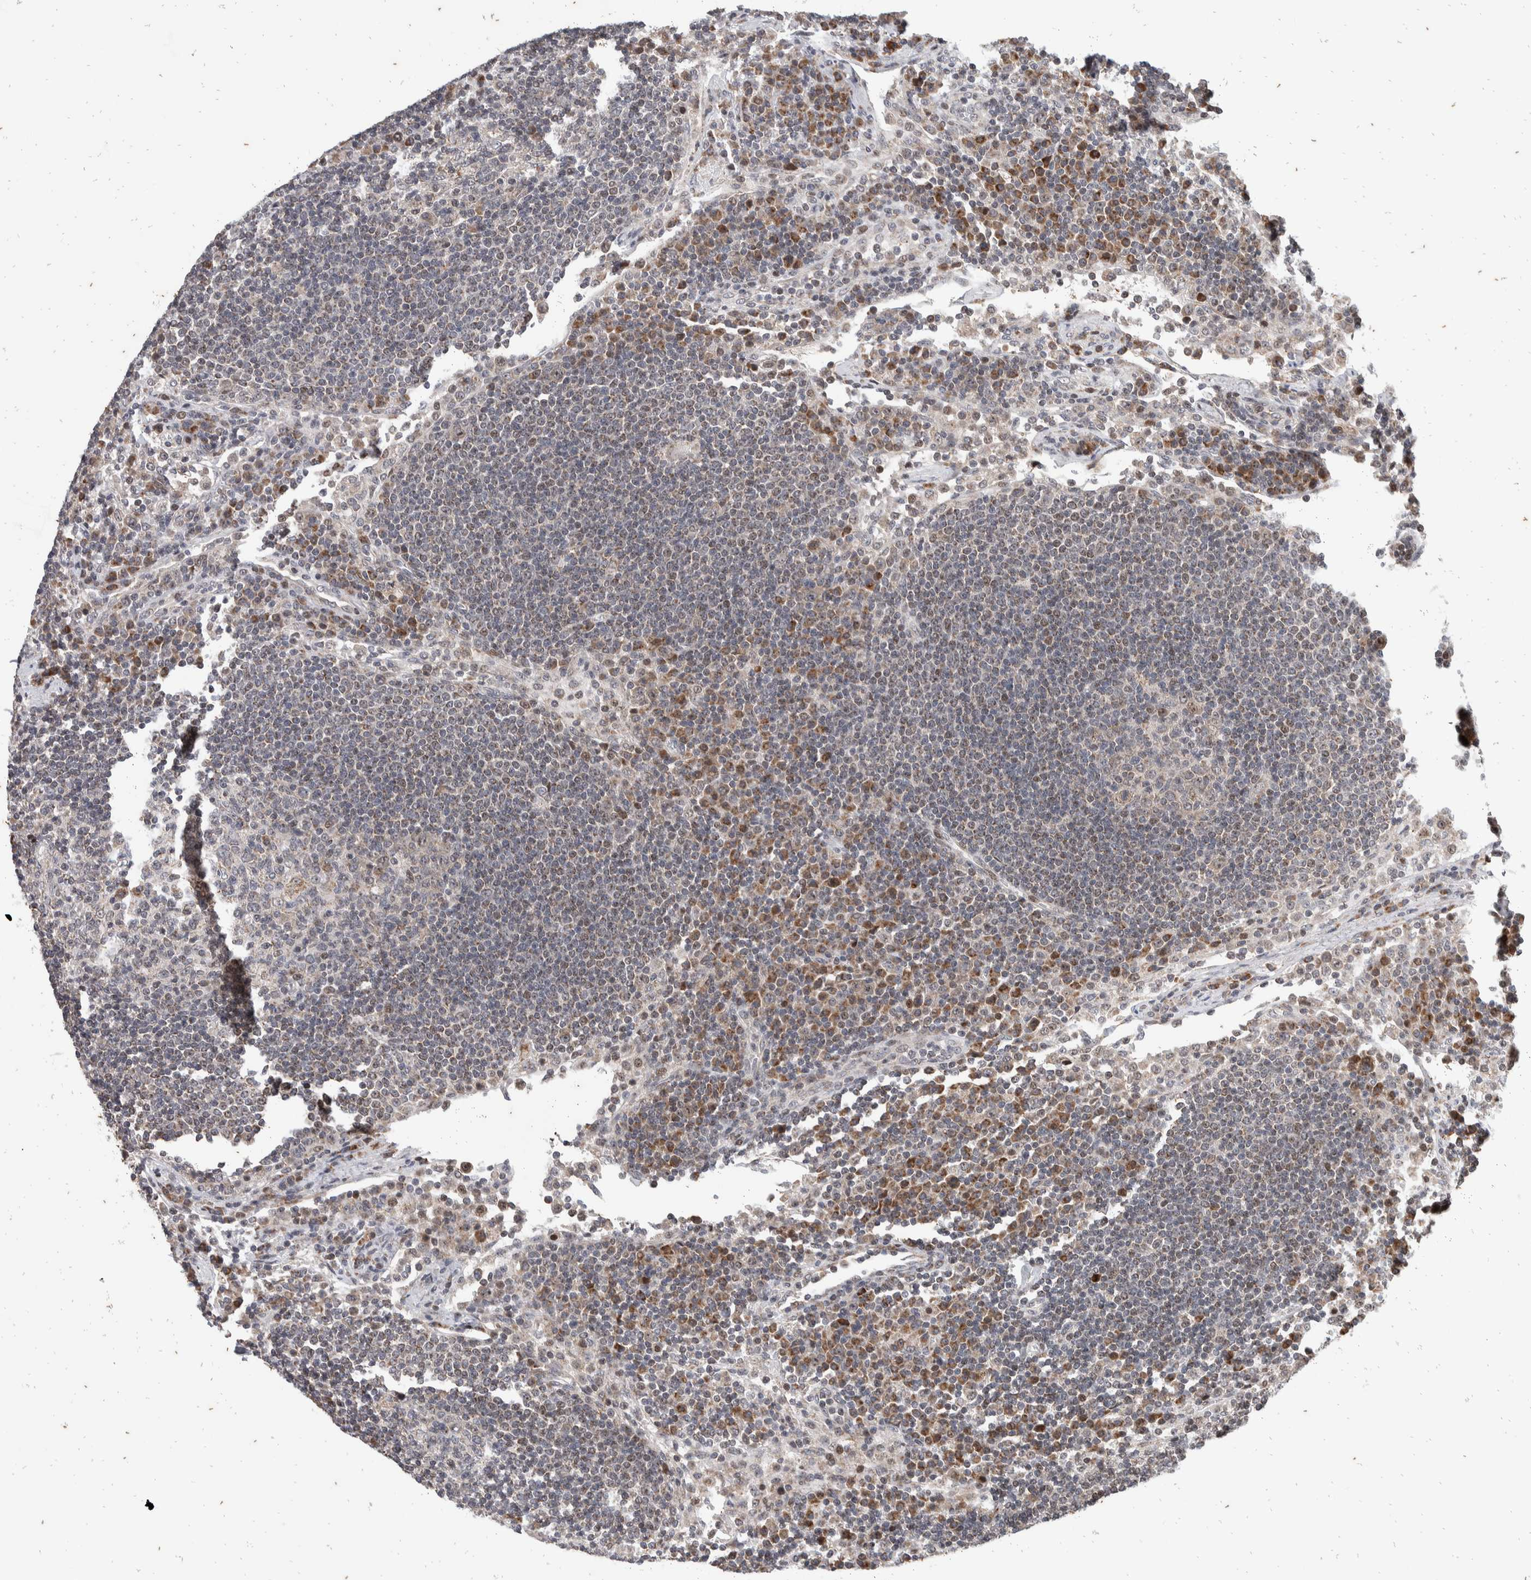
{"staining": {"intensity": "weak", "quantity": "<25%", "location": "nuclear"}, "tissue": "lymph node", "cell_type": "Germinal center cells", "image_type": "normal", "snomed": [{"axis": "morphology", "description": "Normal tissue, NOS"}, {"axis": "topography", "description": "Lymph node"}], "caption": "Immunohistochemistry micrograph of benign lymph node stained for a protein (brown), which exhibits no expression in germinal center cells.", "gene": "ATXN7L1", "patient": {"sex": "female", "age": 53}}